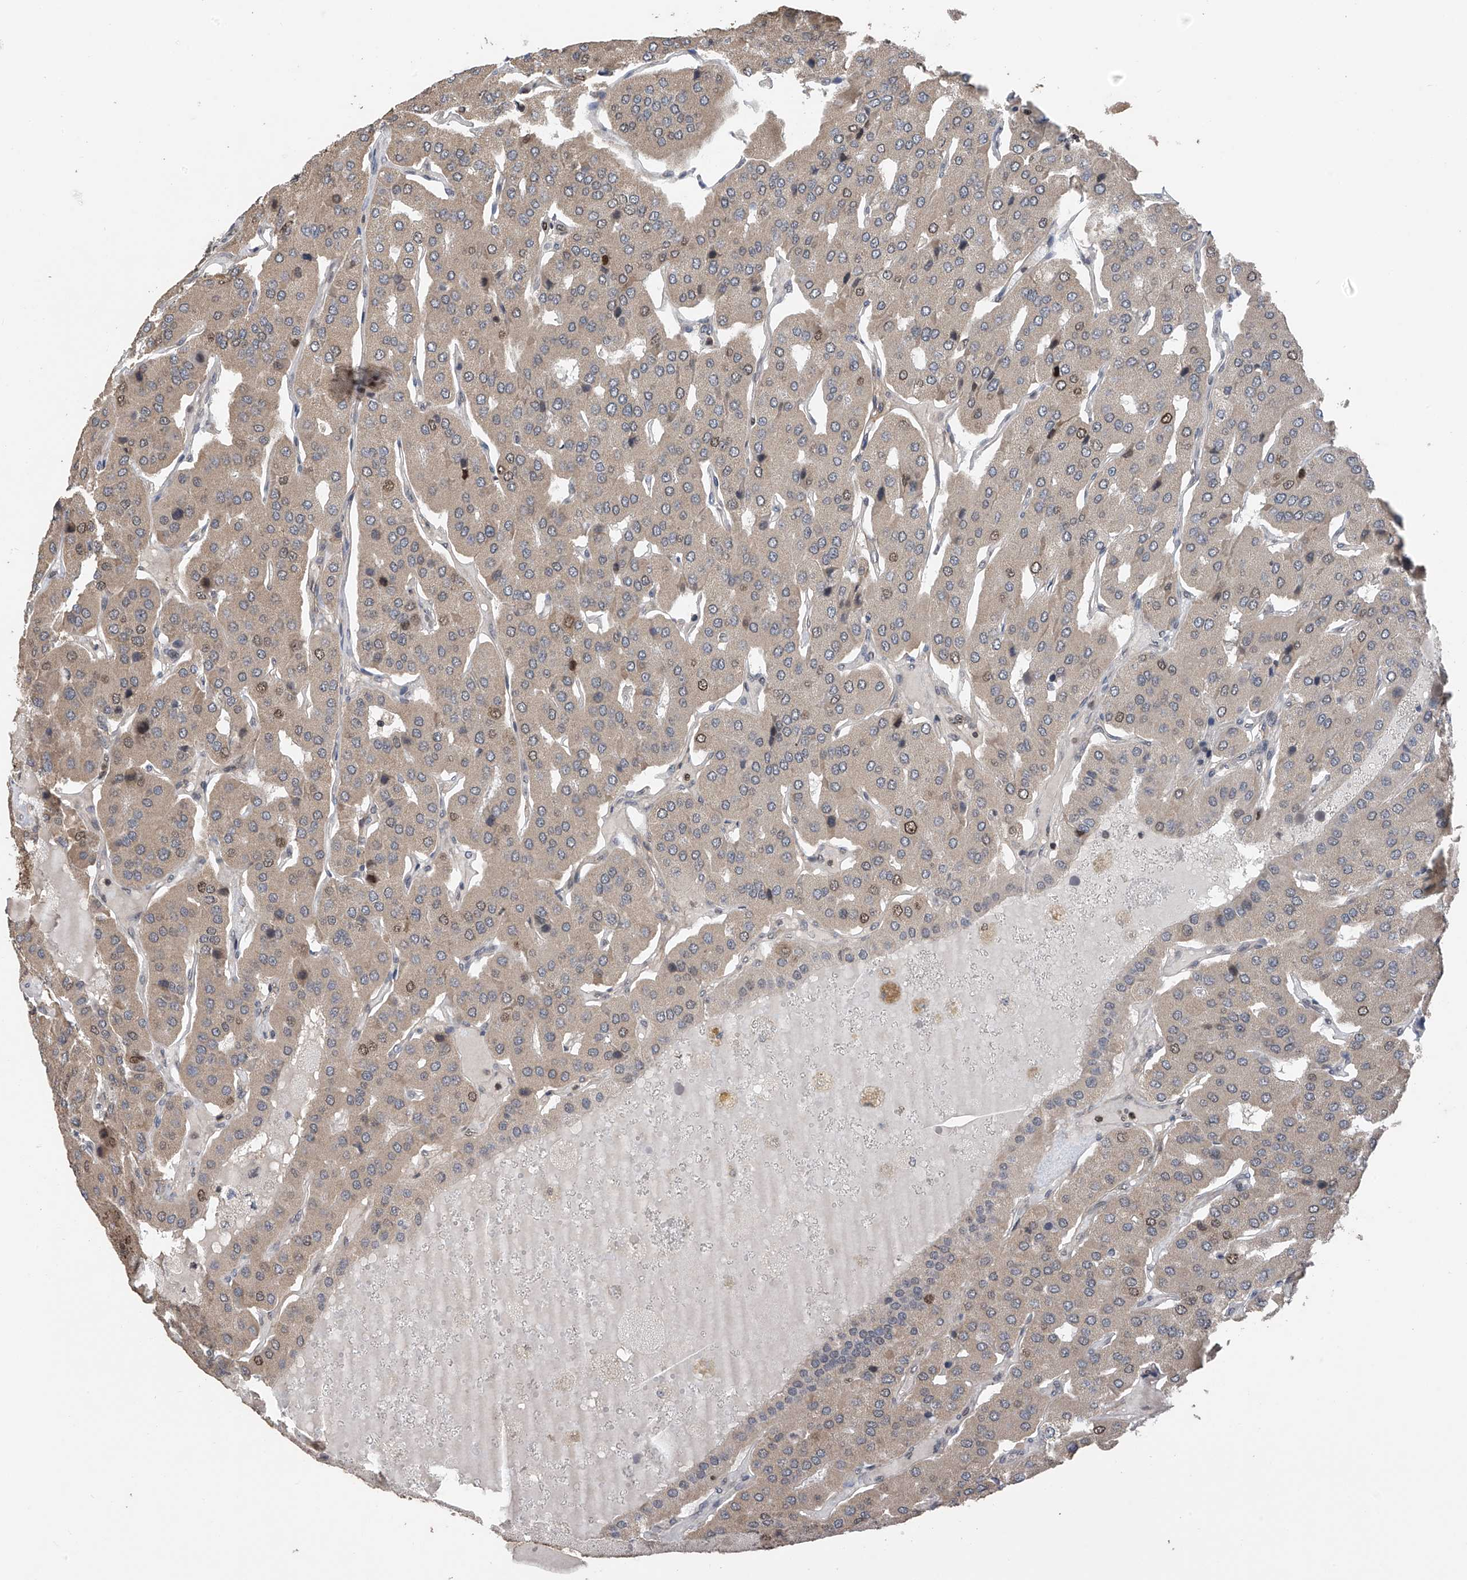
{"staining": {"intensity": "moderate", "quantity": "<25%", "location": "nuclear"}, "tissue": "parathyroid gland", "cell_type": "Glandular cells", "image_type": "normal", "snomed": [{"axis": "morphology", "description": "Normal tissue, NOS"}, {"axis": "morphology", "description": "Adenoma, NOS"}, {"axis": "topography", "description": "Parathyroid gland"}], "caption": "High-power microscopy captured an immunohistochemistry (IHC) photomicrograph of unremarkable parathyroid gland, revealing moderate nuclear expression in about <25% of glandular cells. Immunohistochemistry (ihc) stains the protein in brown and the nuclei are stained blue.", "gene": "DNAJC9", "patient": {"sex": "female", "age": 86}}